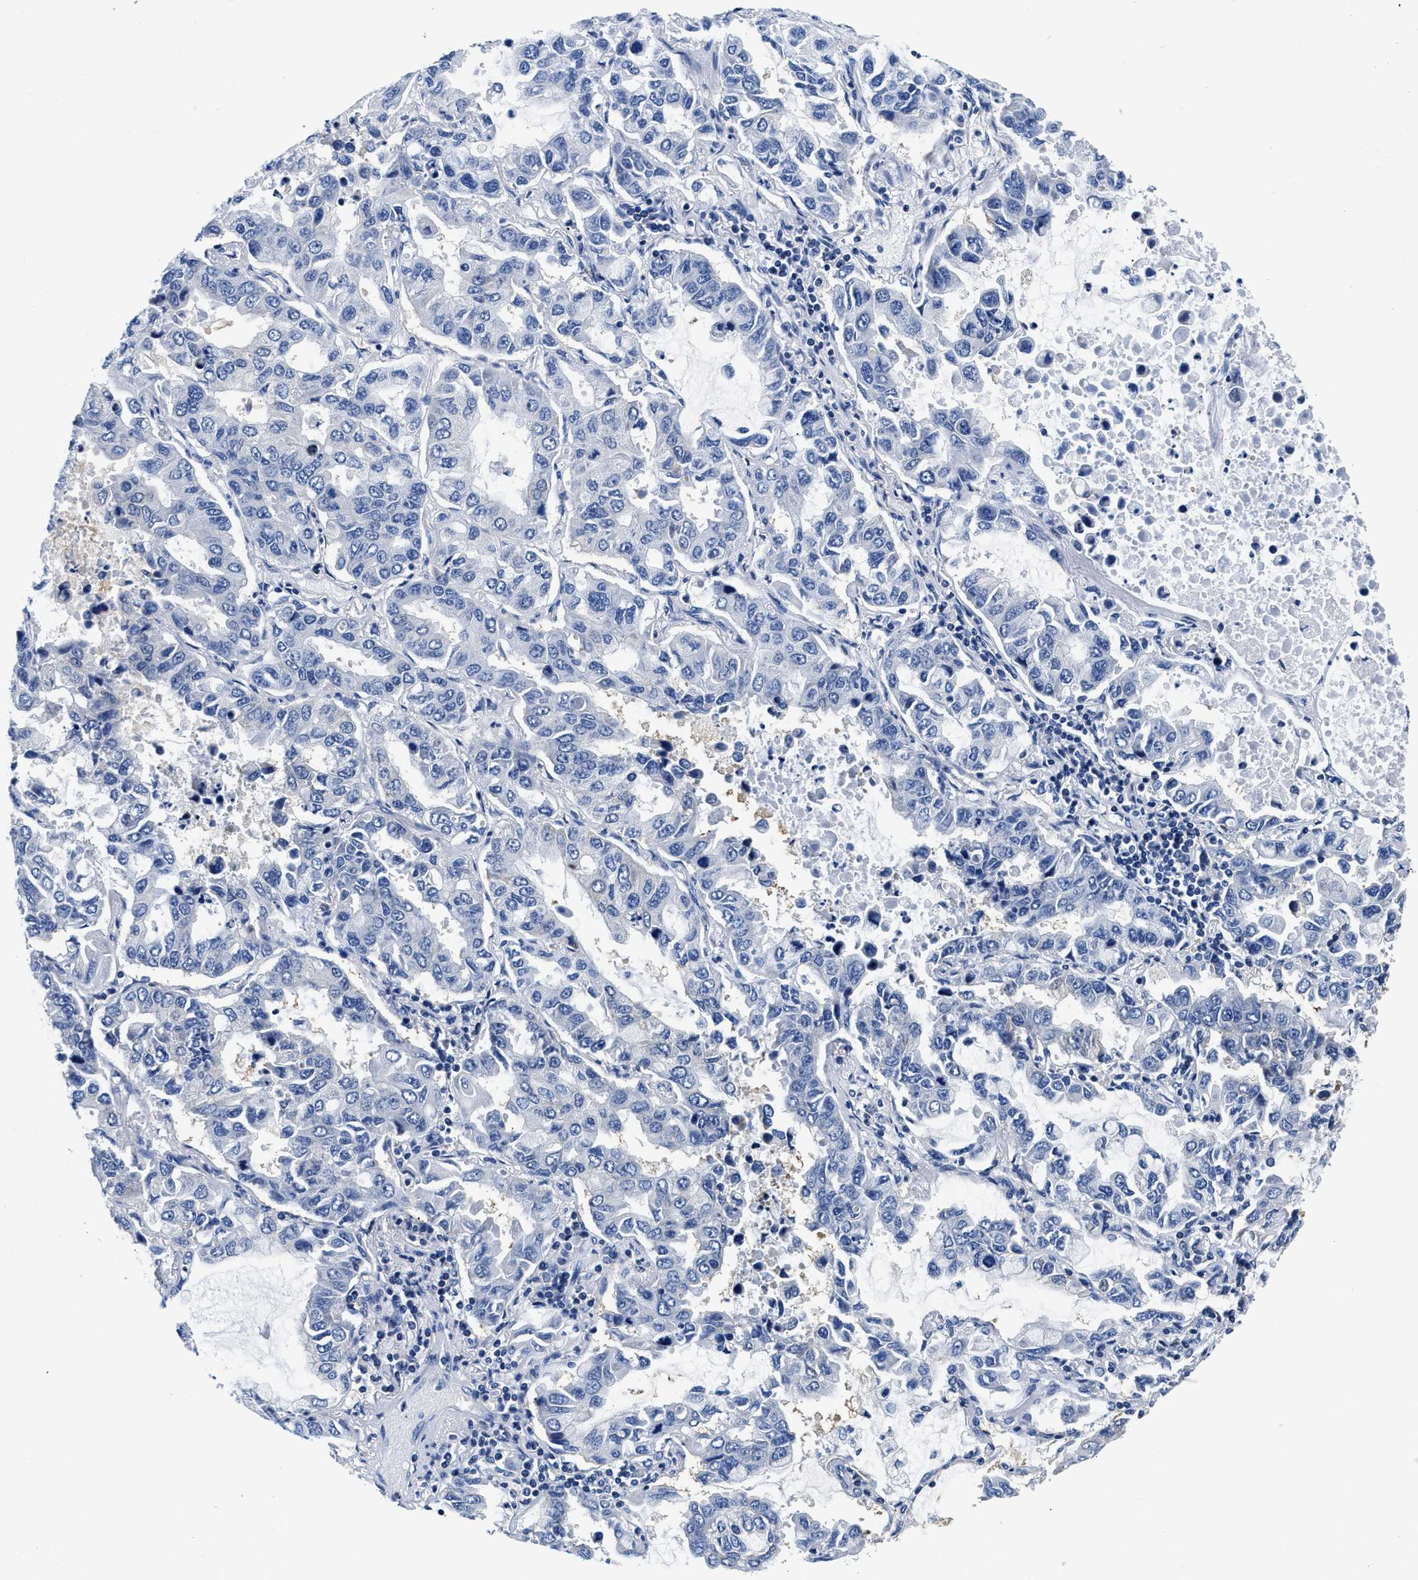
{"staining": {"intensity": "negative", "quantity": "none", "location": "none"}, "tissue": "lung cancer", "cell_type": "Tumor cells", "image_type": "cancer", "snomed": [{"axis": "morphology", "description": "Adenocarcinoma, NOS"}, {"axis": "topography", "description": "Lung"}], "caption": "This photomicrograph is of adenocarcinoma (lung) stained with IHC to label a protein in brown with the nuclei are counter-stained blue. There is no positivity in tumor cells.", "gene": "SLC35F1", "patient": {"sex": "male", "age": 64}}